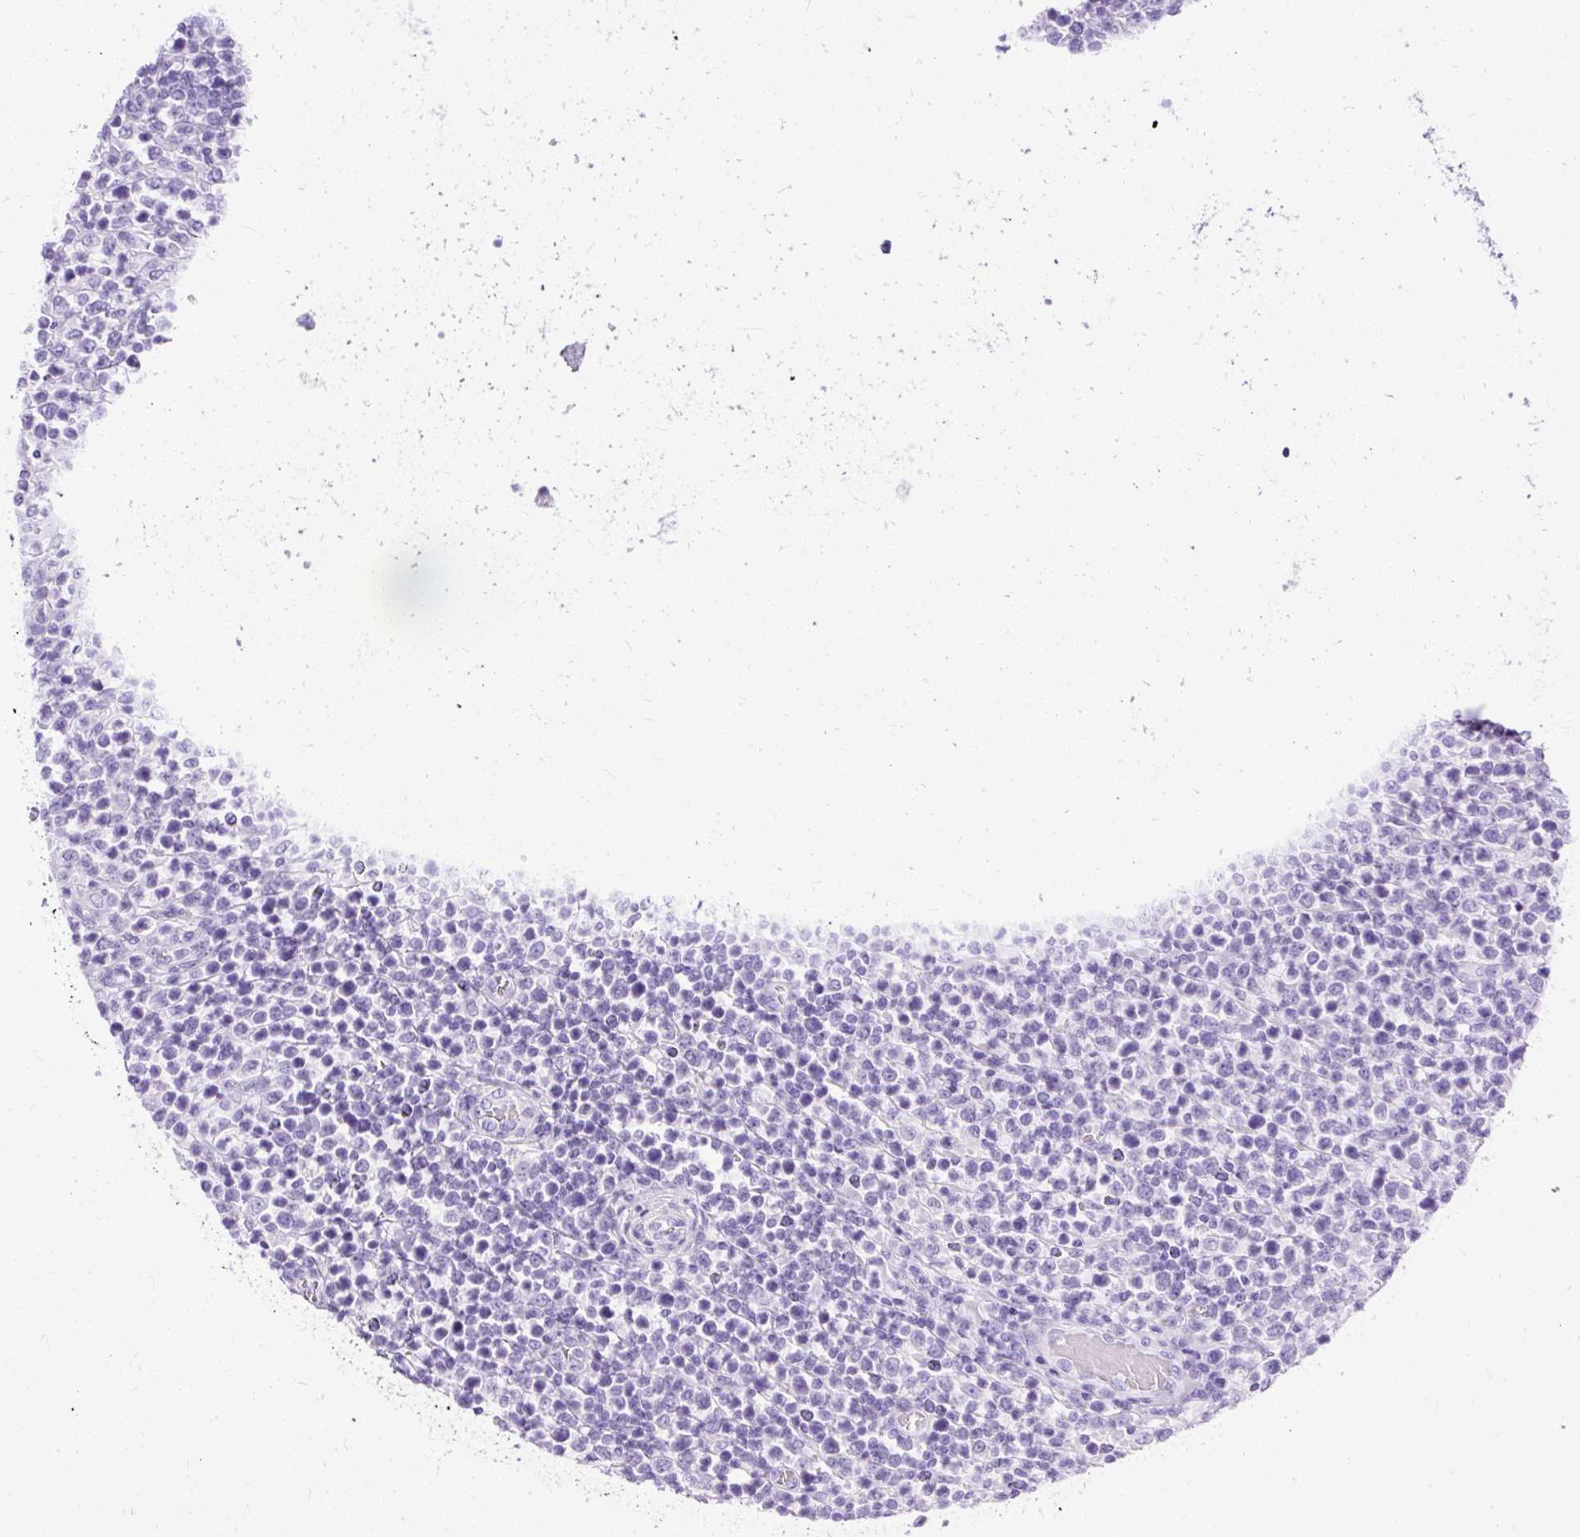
{"staining": {"intensity": "negative", "quantity": "none", "location": "none"}, "tissue": "lymphoma", "cell_type": "Tumor cells", "image_type": "cancer", "snomed": [{"axis": "morphology", "description": "Malignant lymphoma, non-Hodgkin's type, High grade"}, {"axis": "topography", "description": "Soft tissue"}], "caption": "Lymphoma stained for a protein using IHC reveals no staining tumor cells.", "gene": "HEY1", "patient": {"sex": "female", "age": 56}}